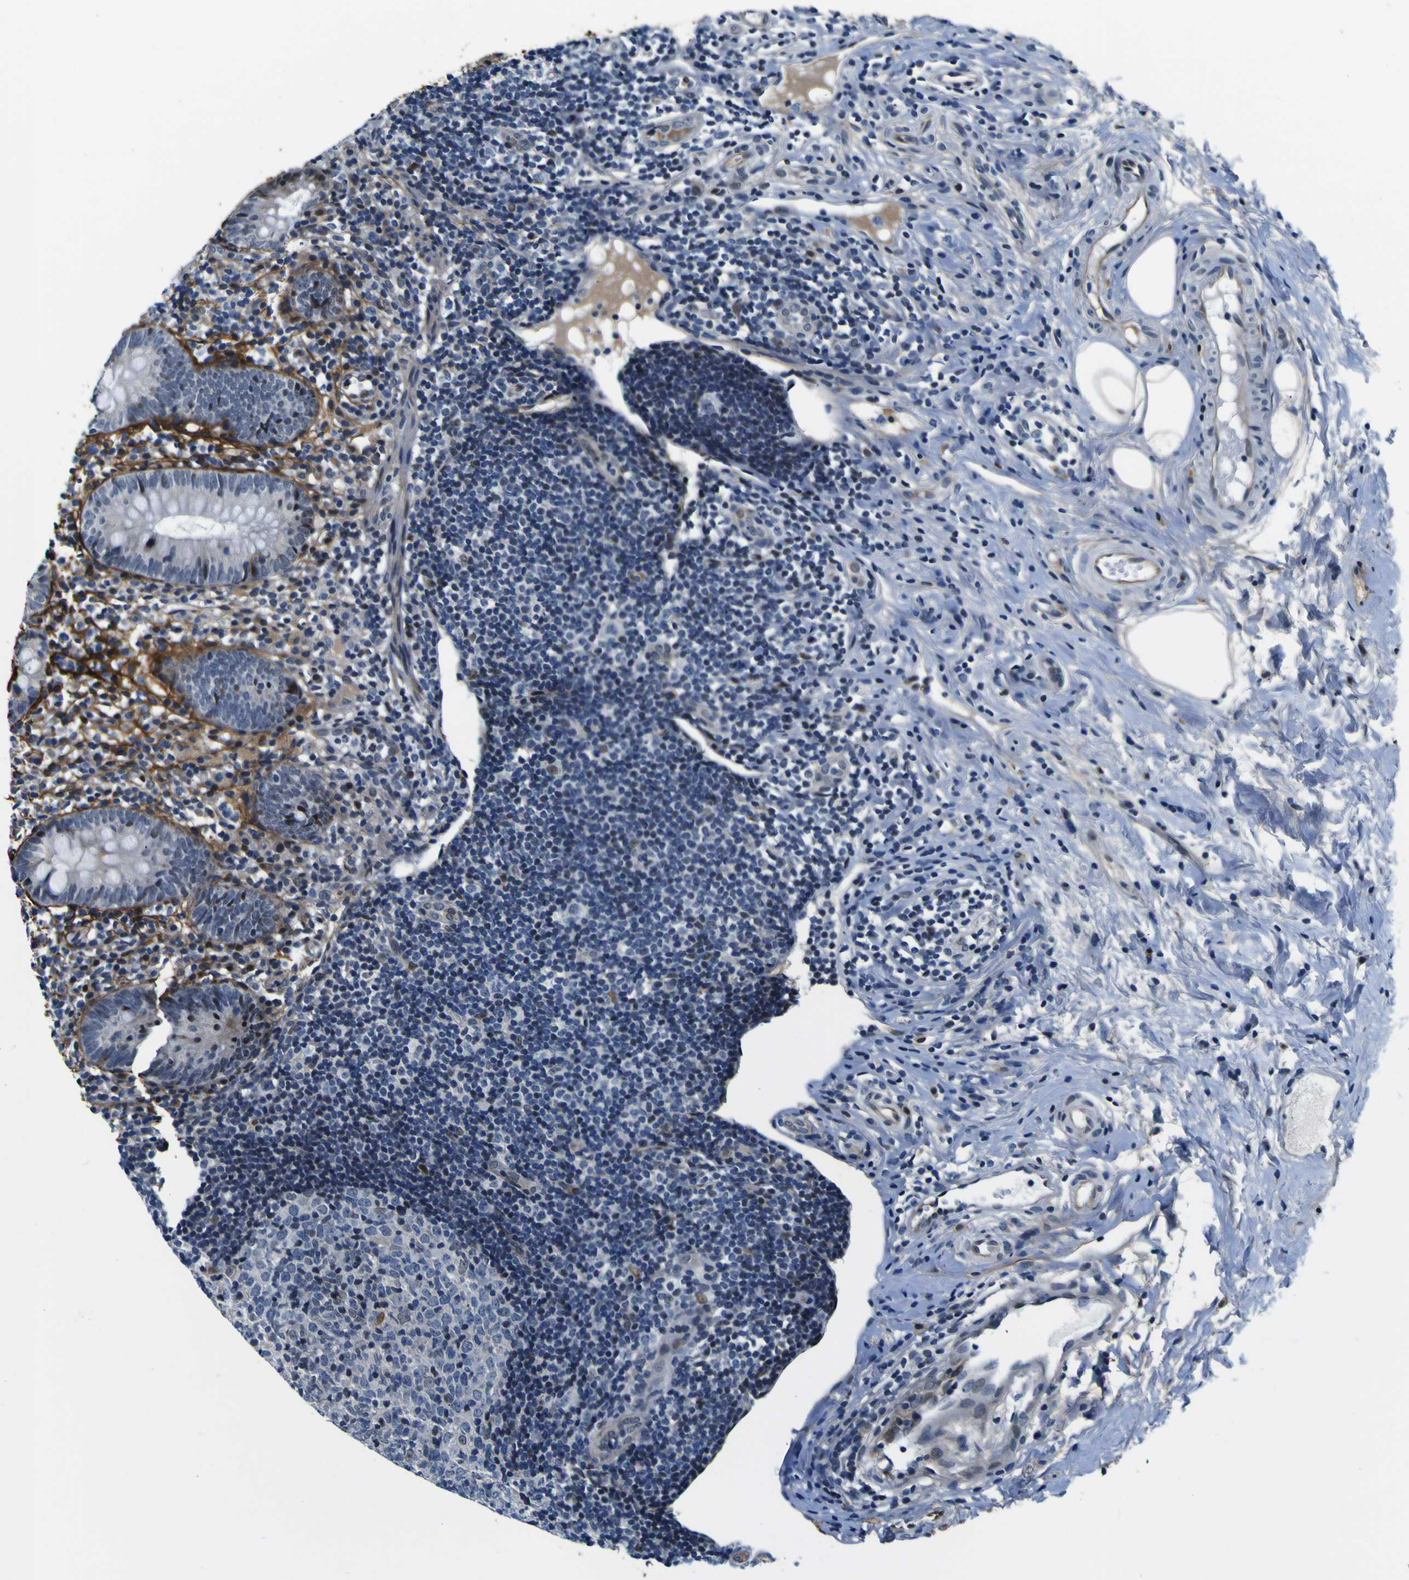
{"staining": {"intensity": "weak", "quantity": "<25%", "location": "cytoplasmic/membranous"}, "tissue": "appendix", "cell_type": "Glandular cells", "image_type": "normal", "snomed": [{"axis": "morphology", "description": "Normal tissue, NOS"}, {"axis": "topography", "description": "Appendix"}], "caption": "Immunohistochemistry histopathology image of benign appendix: appendix stained with DAB (3,3'-diaminobenzidine) demonstrates no significant protein expression in glandular cells.", "gene": "POSTN", "patient": {"sex": "female", "age": 20}}